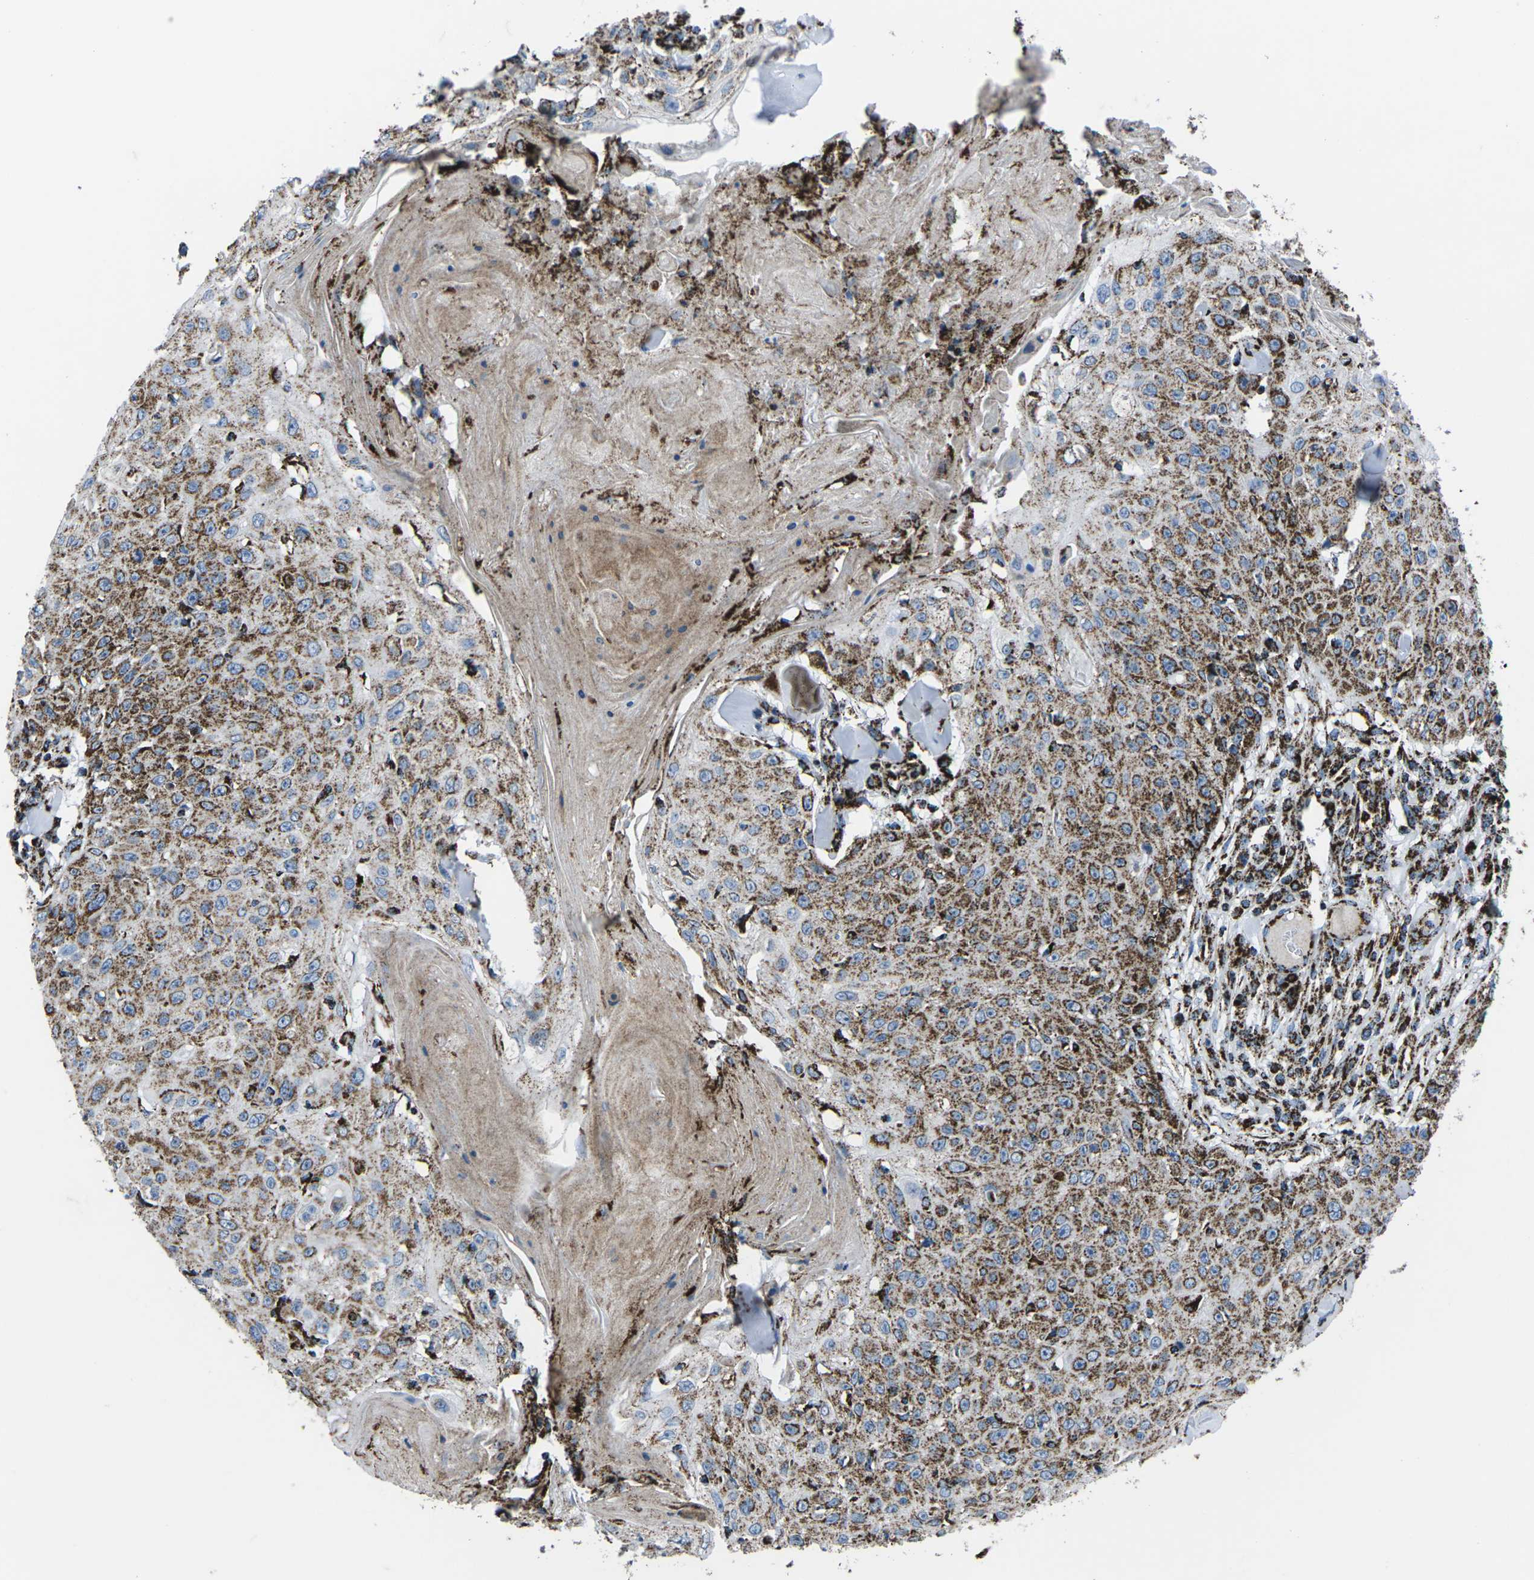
{"staining": {"intensity": "strong", "quantity": "25%-75%", "location": "cytoplasmic/membranous"}, "tissue": "skin cancer", "cell_type": "Tumor cells", "image_type": "cancer", "snomed": [{"axis": "morphology", "description": "Squamous cell carcinoma, NOS"}, {"axis": "topography", "description": "Skin"}], "caption": "Immunohistochemistry (IHC) (DAB (3,3'-diaminobenzidine)) staining of skin squamous cell carcinoma demonstrates strong cytoplasmic/membranous protein positivity in approximately 25%-75% of tumor cells. The staining is performed using DAB brown chromogen to label protein expression. The nuclei are counter-stained blue using hematoxylin.", "gene": "MT-CO2", "patient": {"sex": "male", "age": 86}}